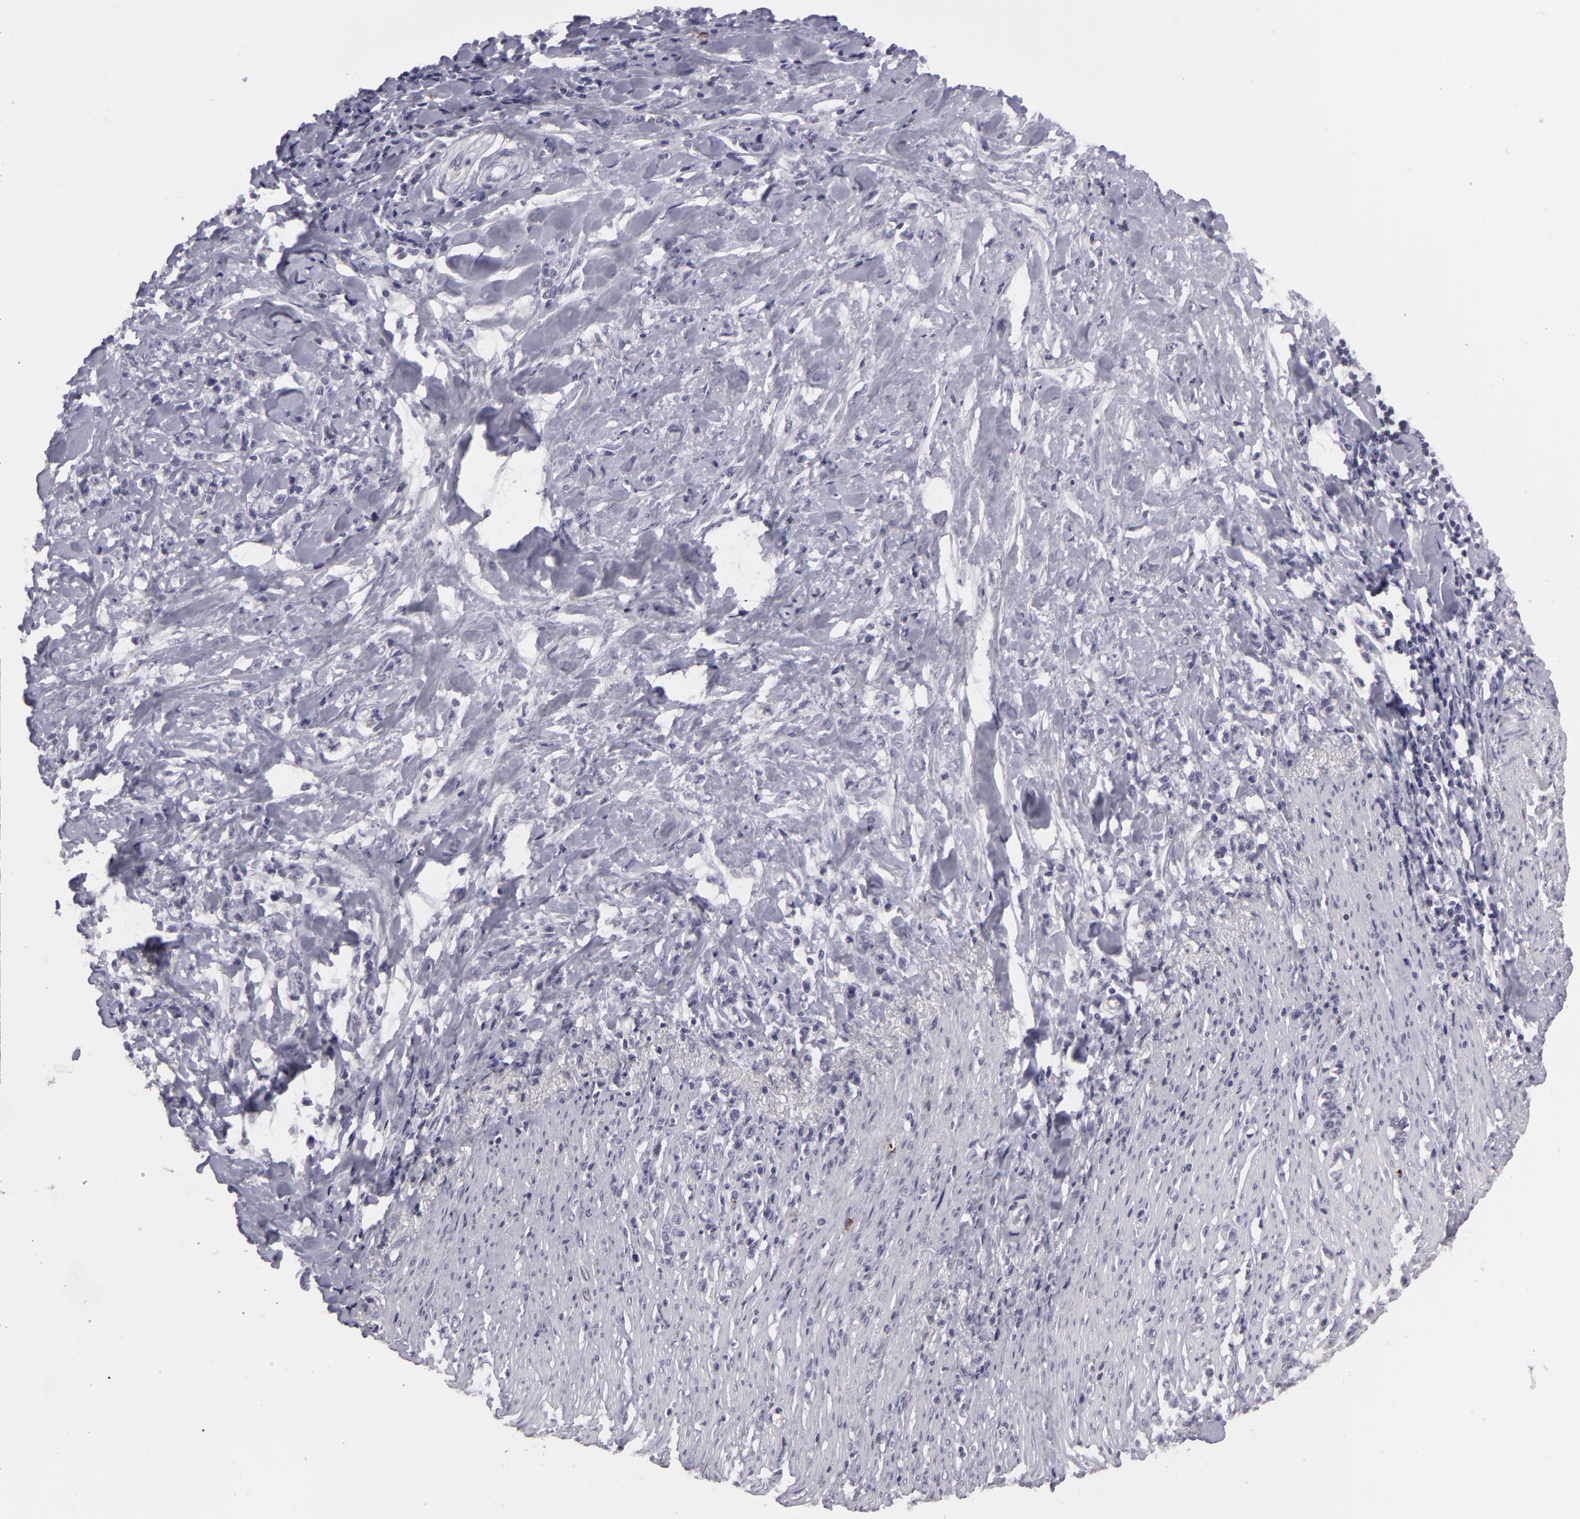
{"staining": {"intensity": "negative", "quantity": "none", "location": "none"}, "tissue": "stomach cancer", "cell_type": "Tumor cells", "image_type": "cancer", "snomed": [{"axis": "morphology", "description": "Adenocarcinoma, NOS"}, {"axis": "topography", "description": "Stomach, lower"}], "caption": "Adenocarcinoma (stomach) stained for a protein using IHC reveals no staining tumor cells.", "gene": "CTNNB1", "patient": {"sex": "male", "age": 88}}